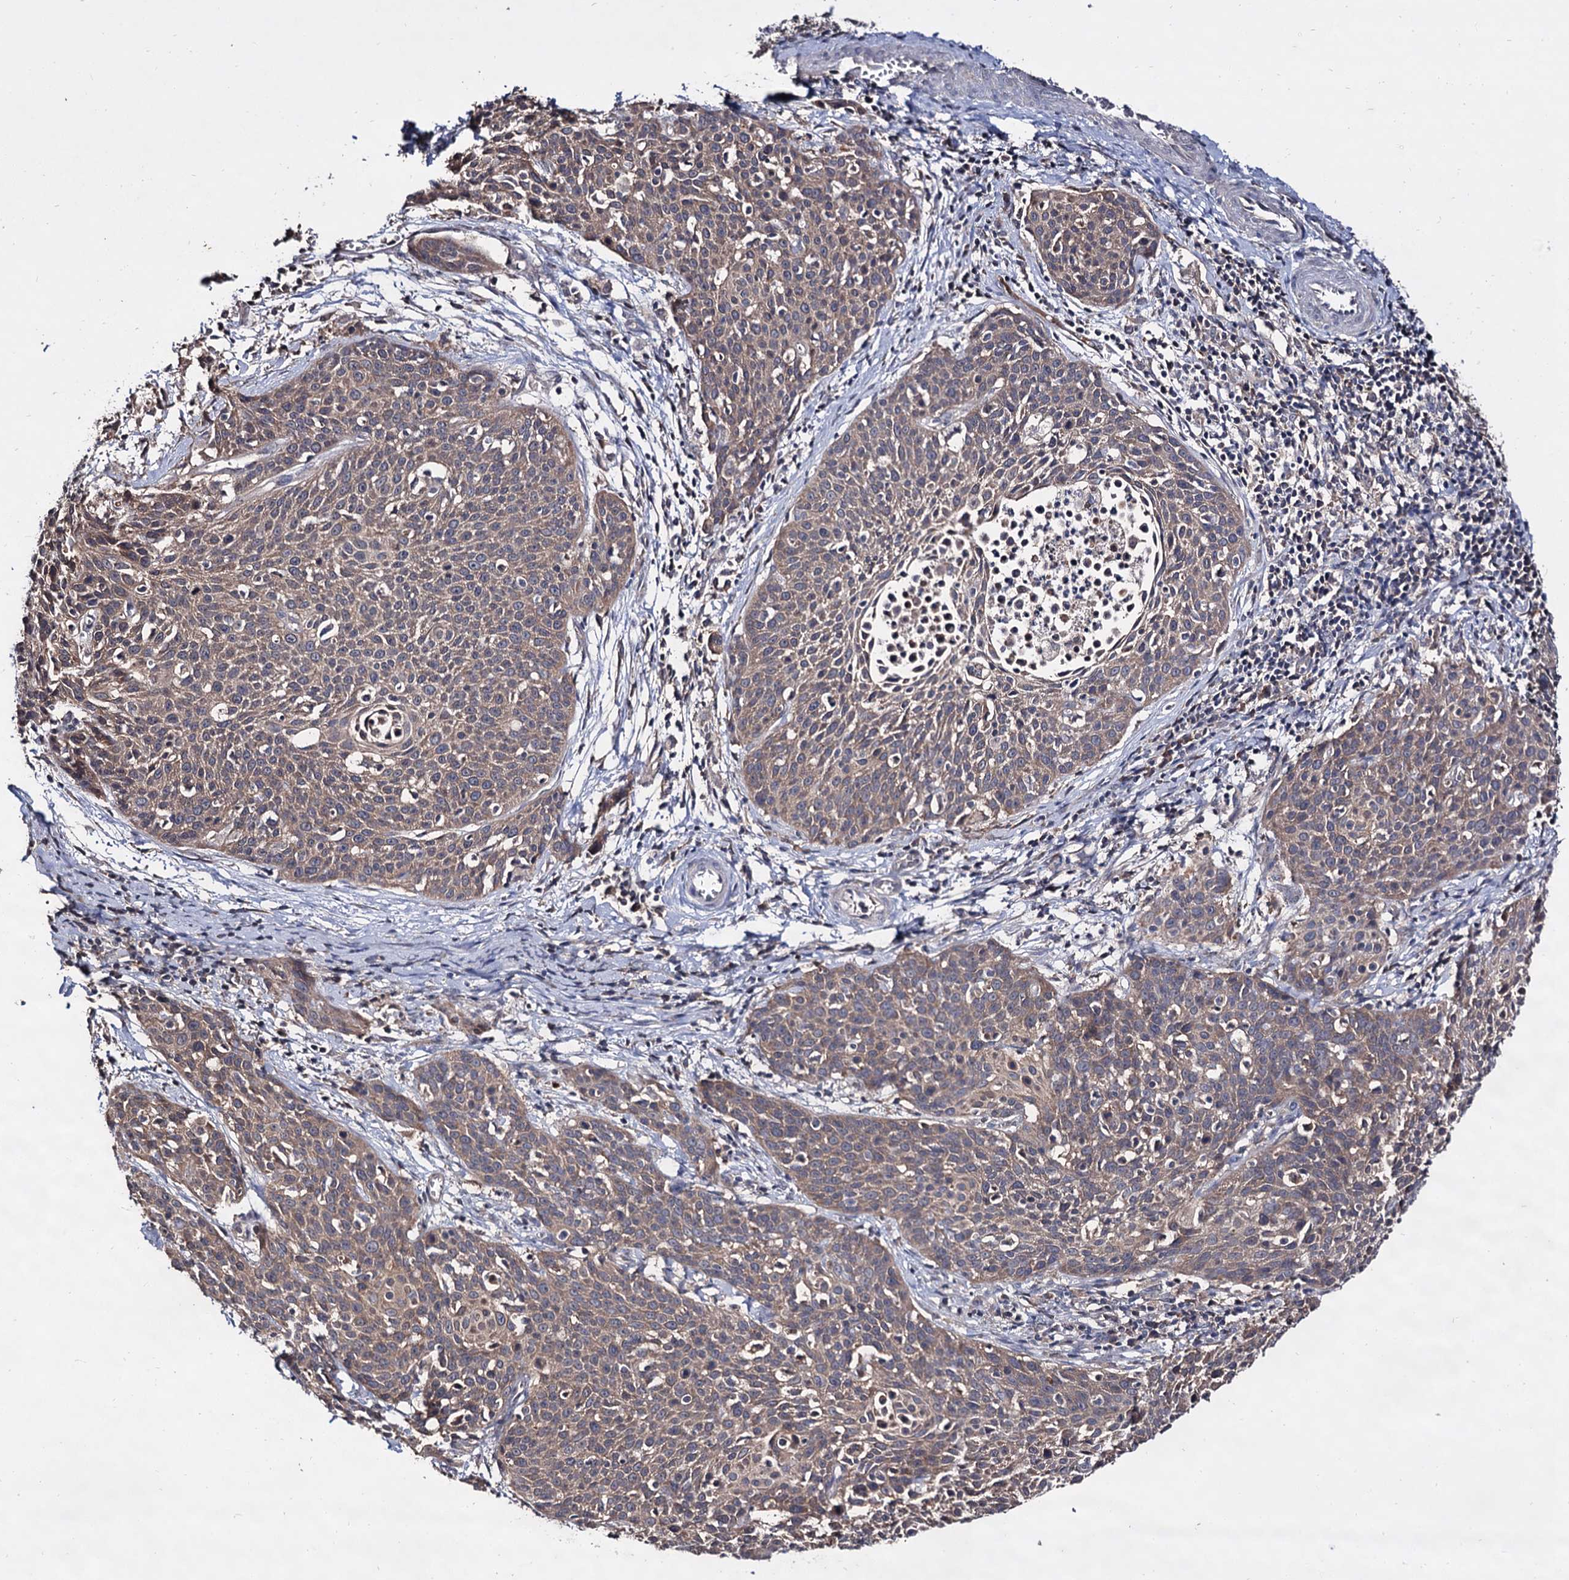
{"staining": {"intensity": "moderate", "quantity": ">75%", "location": "cytoplasmic/membranous"}, "tissue": "cervical cancer", "cell_type": "Tumor cells", "image_type": "cancer", "snomed": [{"axis": "morphology", "description": "Squamous cell carcinoma, NOS"}, {"axis": "topography", "description": "Cervix"}], "caption": "Immunohistochemical staining of human cervical cancer exhibits medium levels of moderate cytoplasmic/membranous protein expression in approximately >75% of tumor cells.", "gene": "ARFIP2", "patient": {"sex": "female", "age": 38}}